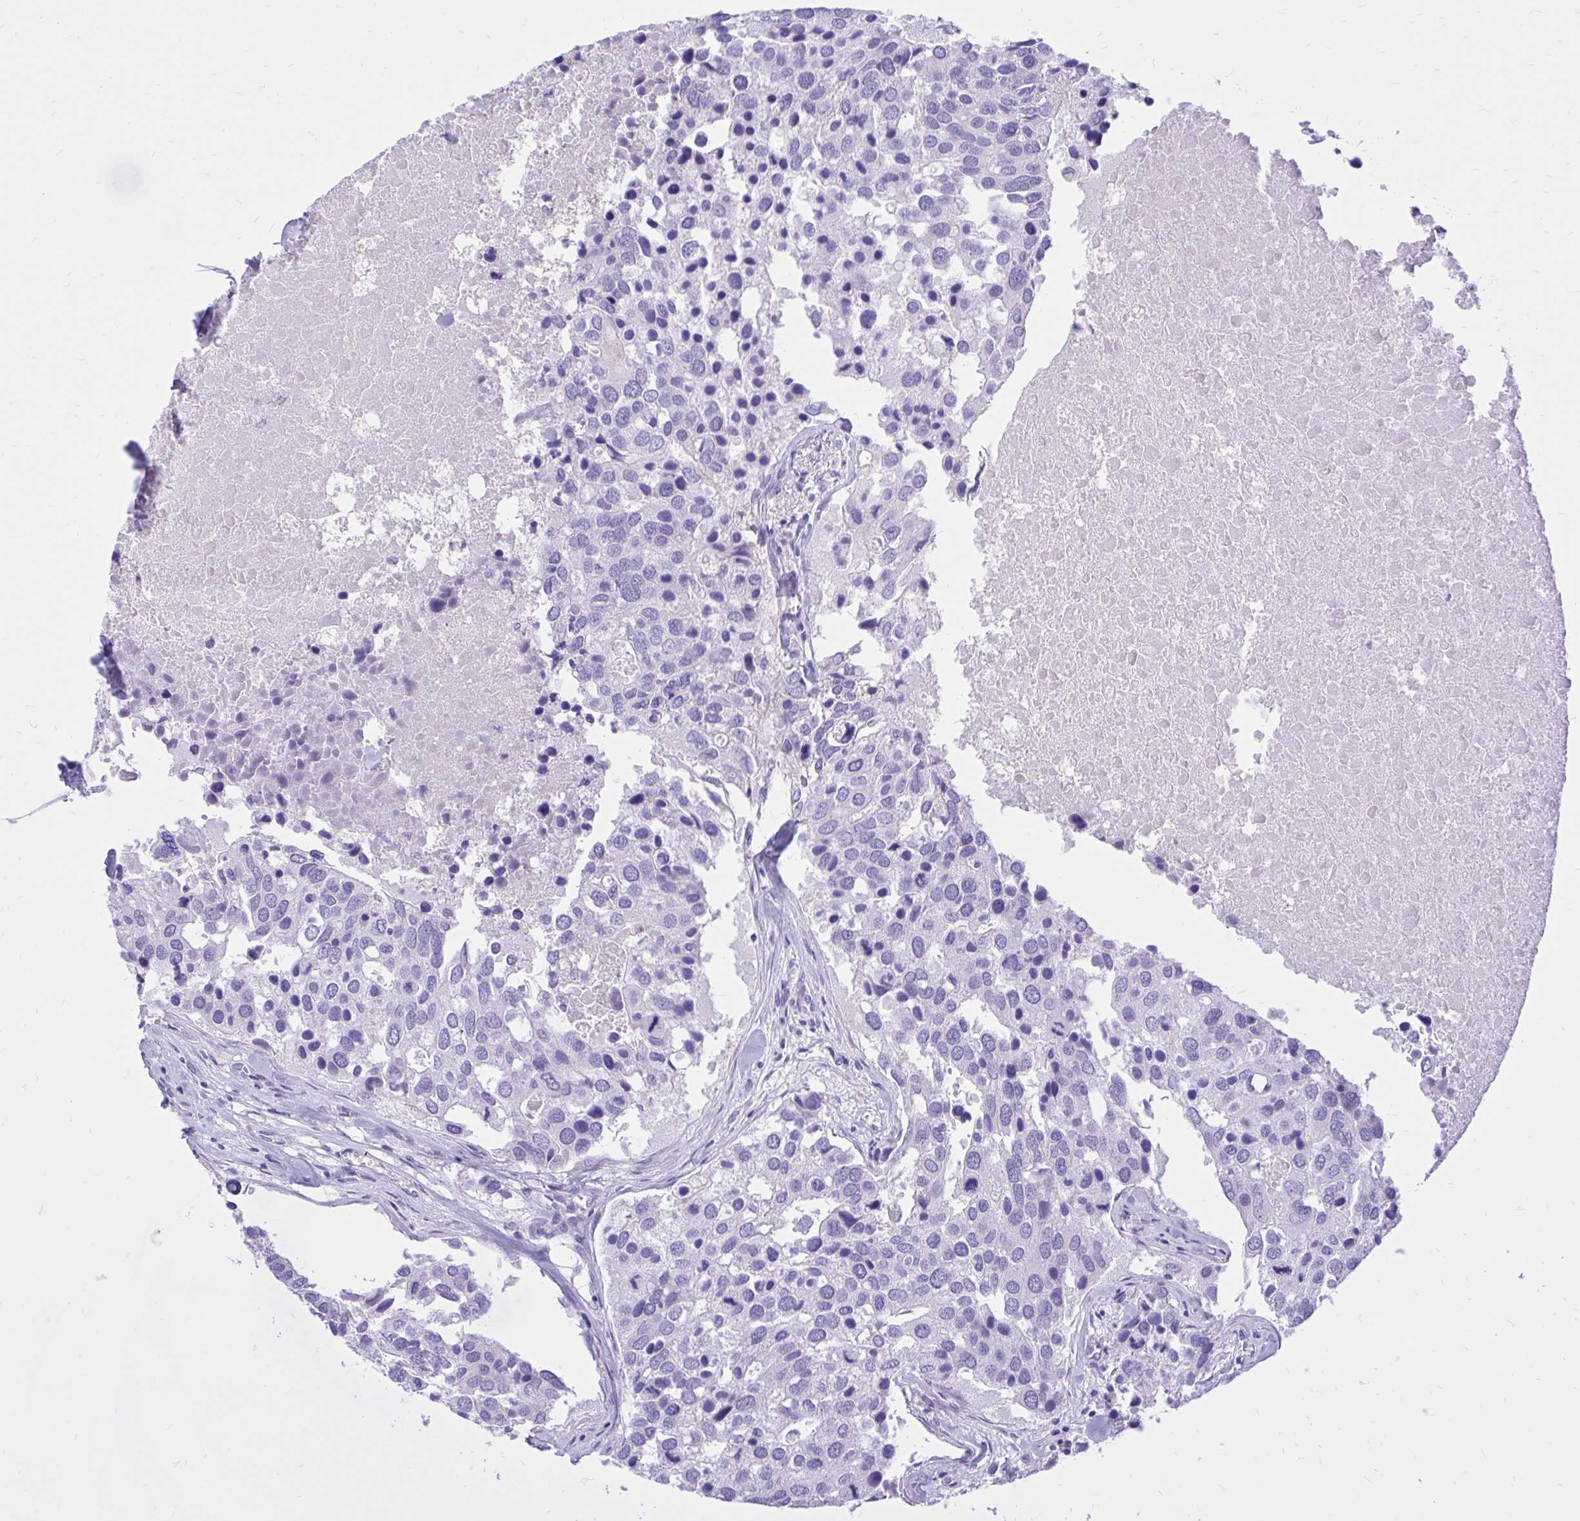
{"staining": {"intensity": "negative", "quantity": "none", "location": "none"}, "tissue": "breast cancer", "cell_type": "Tumor cells", "image_type": "cancer", "snomed": [{"axis": "morphology", "description": "Duct carcinoma"}, {"axis": "topography", "description": "Breast"}], "caption": "There is no significant positivity in tumor cells of breast intraductal carcinoma.", "gene": "MON1A", "patient": {"sex": "female", "age": 83}}